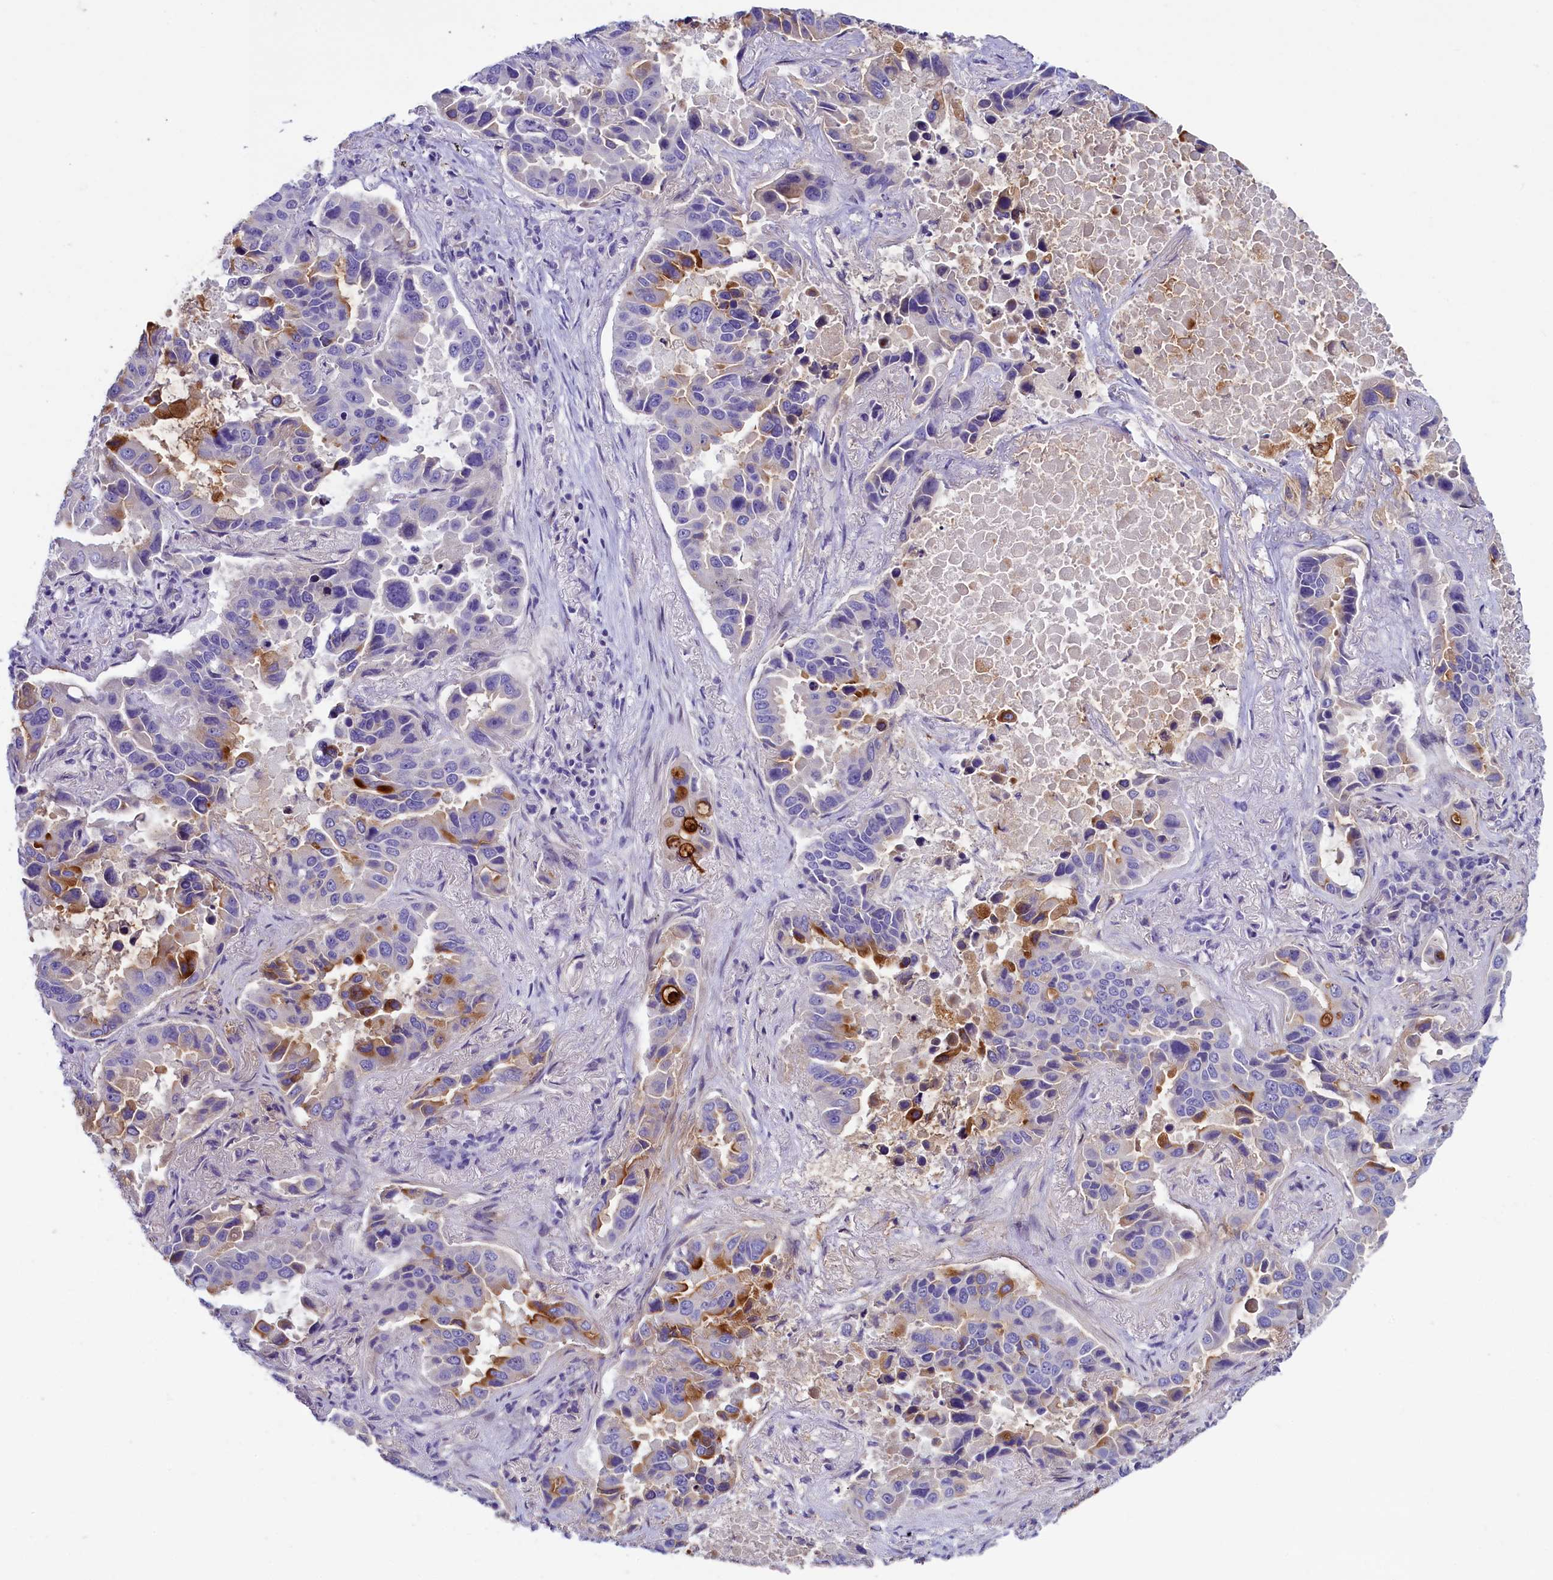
{"staining": {"intensity": "strong", "quantity": "<25%", "location": "cytoplasmic/membranous"}, "tissue": "lung cancer", "cell_type": "Tumor cells", "image_type": "cancer", "snomed": [{"axis": "morphology", "description": "Adenocarcinoma, NOS"}, {"axis": "topography", "description": "Lung"}], "caption": "This histopathology image demonstrates immunohistochemistry (IHC) staining of human lung cancer (adenocarcinoma), with medium strong cytoplasmic/membranous staining in about <25% of tumor cells.", "gene": "RTTN", "patient": {"sex": "male", "age": 64}}